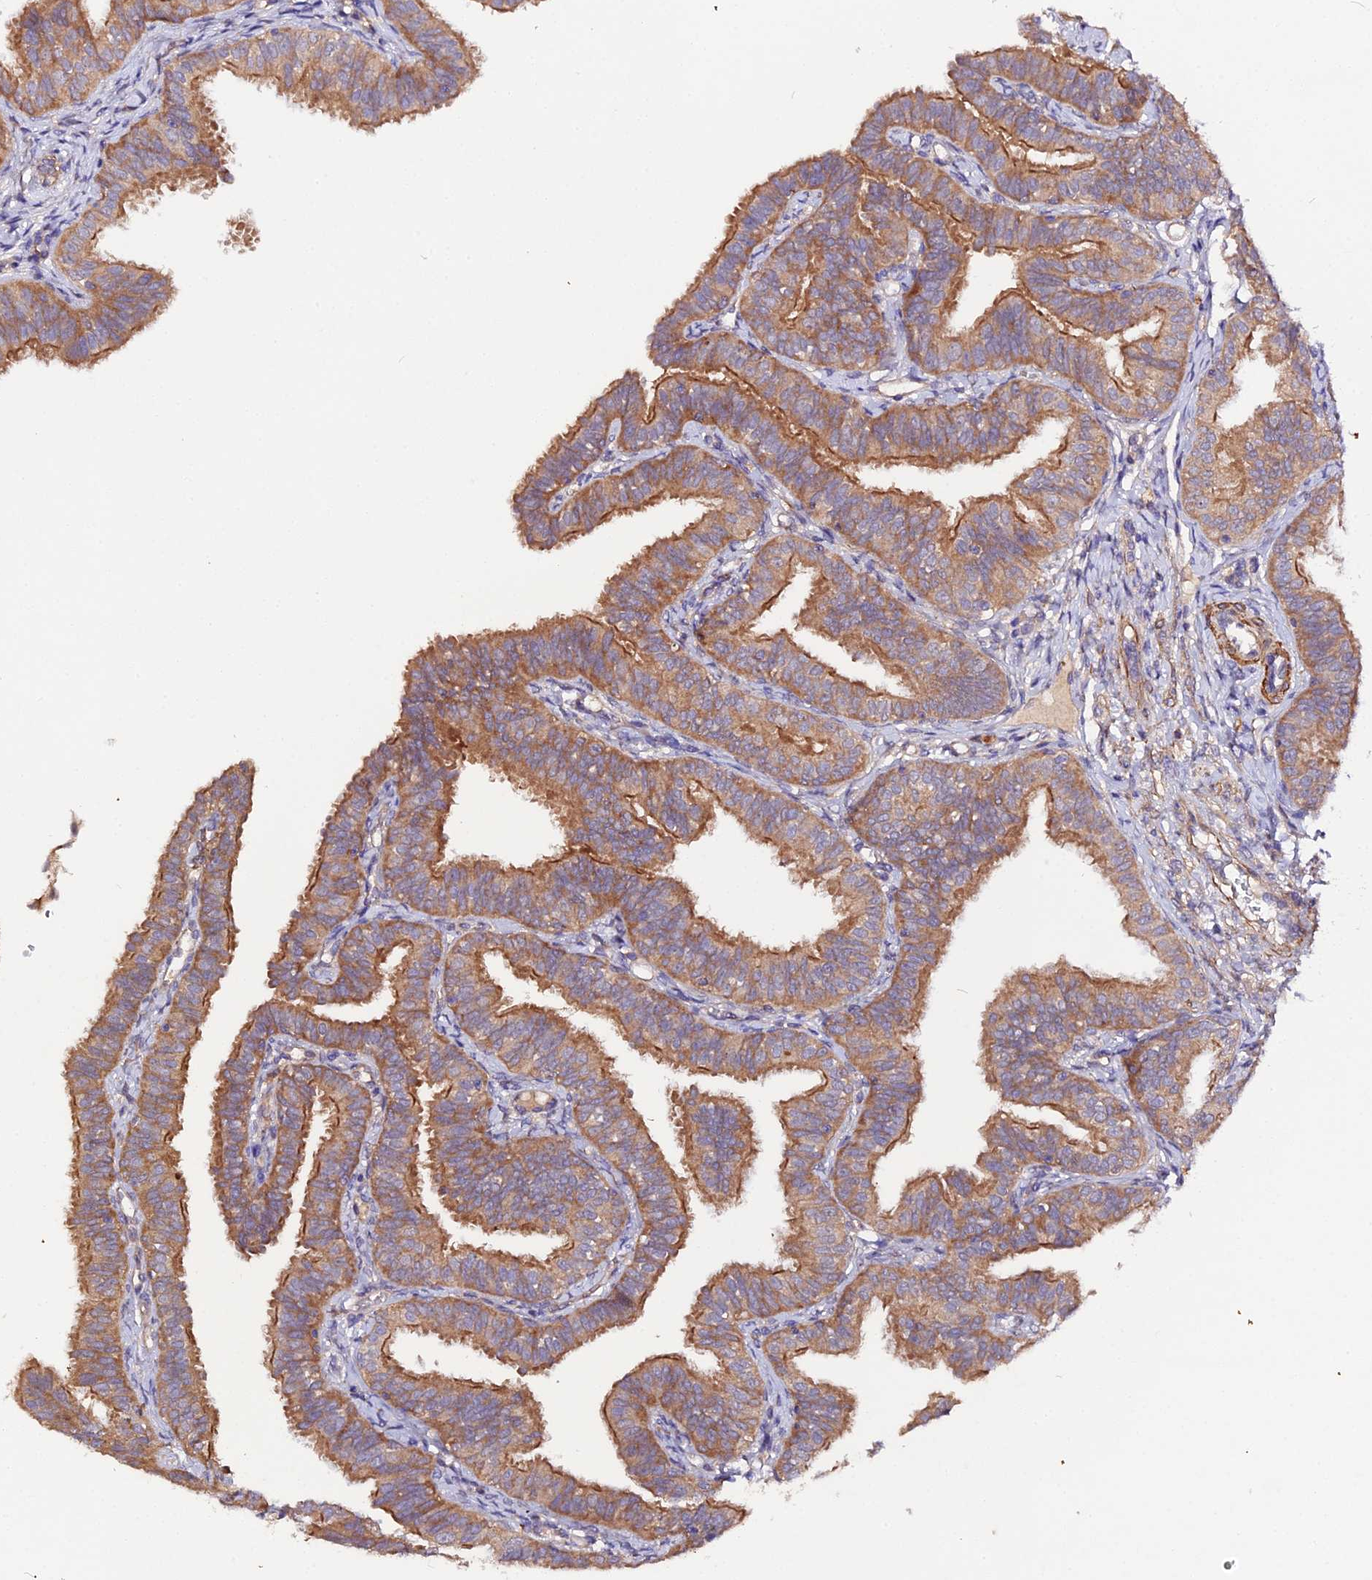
{"staining": {"intensity": "moderate", "quantity": ">75%", "location": "cytoplasmic/membranous"}, "tissue": "fallopian tube", "cell_type": "Glandular cells", "image_type": "normal", "snomed": [{"axis": "morphology", "description": "Normal tissue, NOS"}, {"axis": "topography", "description": "Fallopian tube"}], "caption": "This photomicrograph shows benign fallopian tube stained with immunohistochemistry to label a protein in brown. The cytoplasmic/membranous of glandular cells show moderate positivity for the protein. Nuclei are counter-stained blue.", "gene": "TRIM26", "patient": {"sex": "female", "age": 35}}